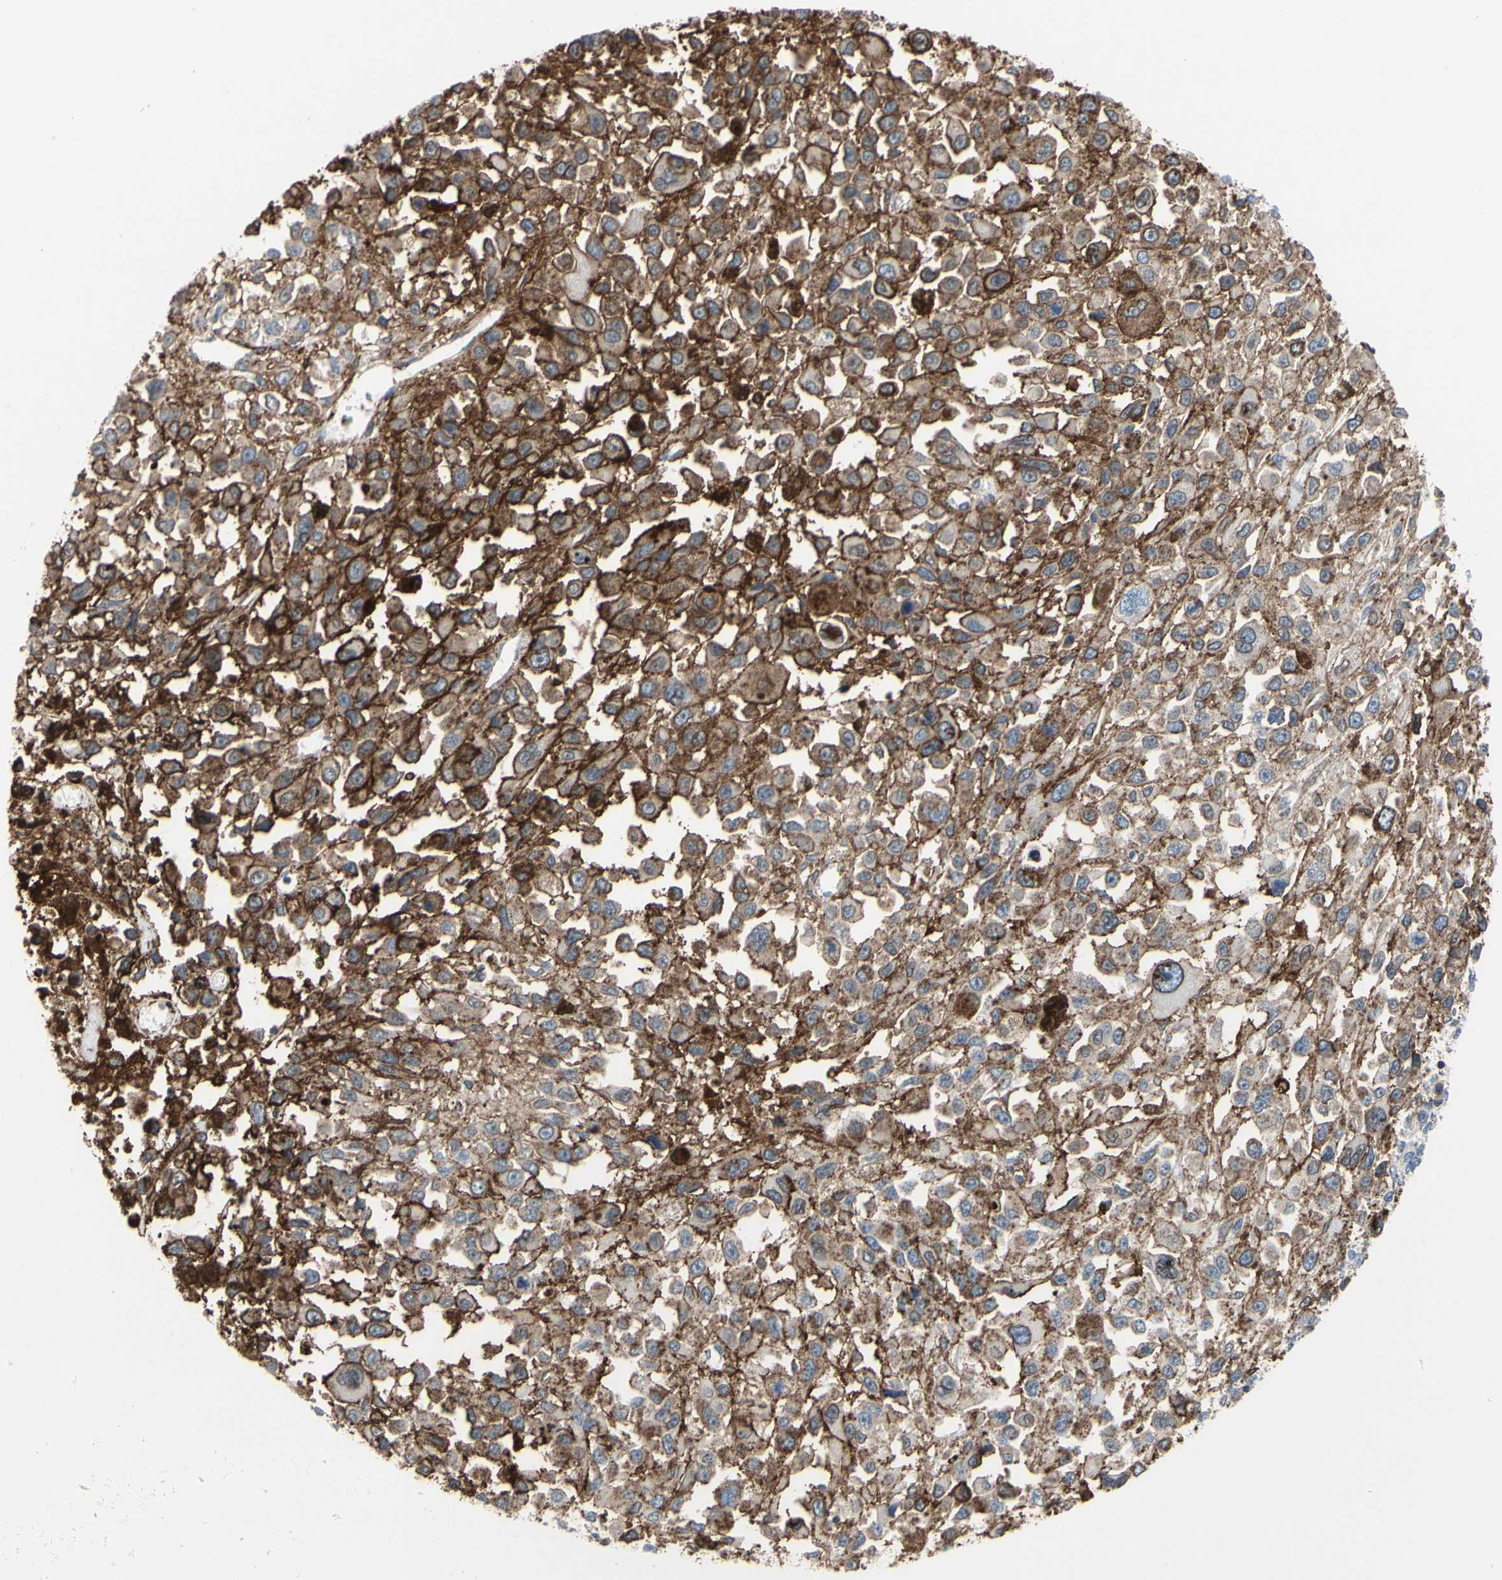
{"staining": {"intensity": "weak", "quantity": ">75%", "location": "cytoplasmic/membranous"}, "tissue": "melanoma", "cell_type": "Tumor cells", "image_type": "cancer", "snomed": [{"axis": "morphology", "description": "Malignant melanoma, Metastatic site"}, {"axis": "topography", "description": "Lymph node"}], "caption": "This photomicrograph displays immunohistochemistry staining of malignant melanoma (metastatic site), with low weak cytoplasmic/membranous staining in about >75% of tumor cells.", "gene": "ANXA6", "patient": {"sex": "male", "age": 59}}